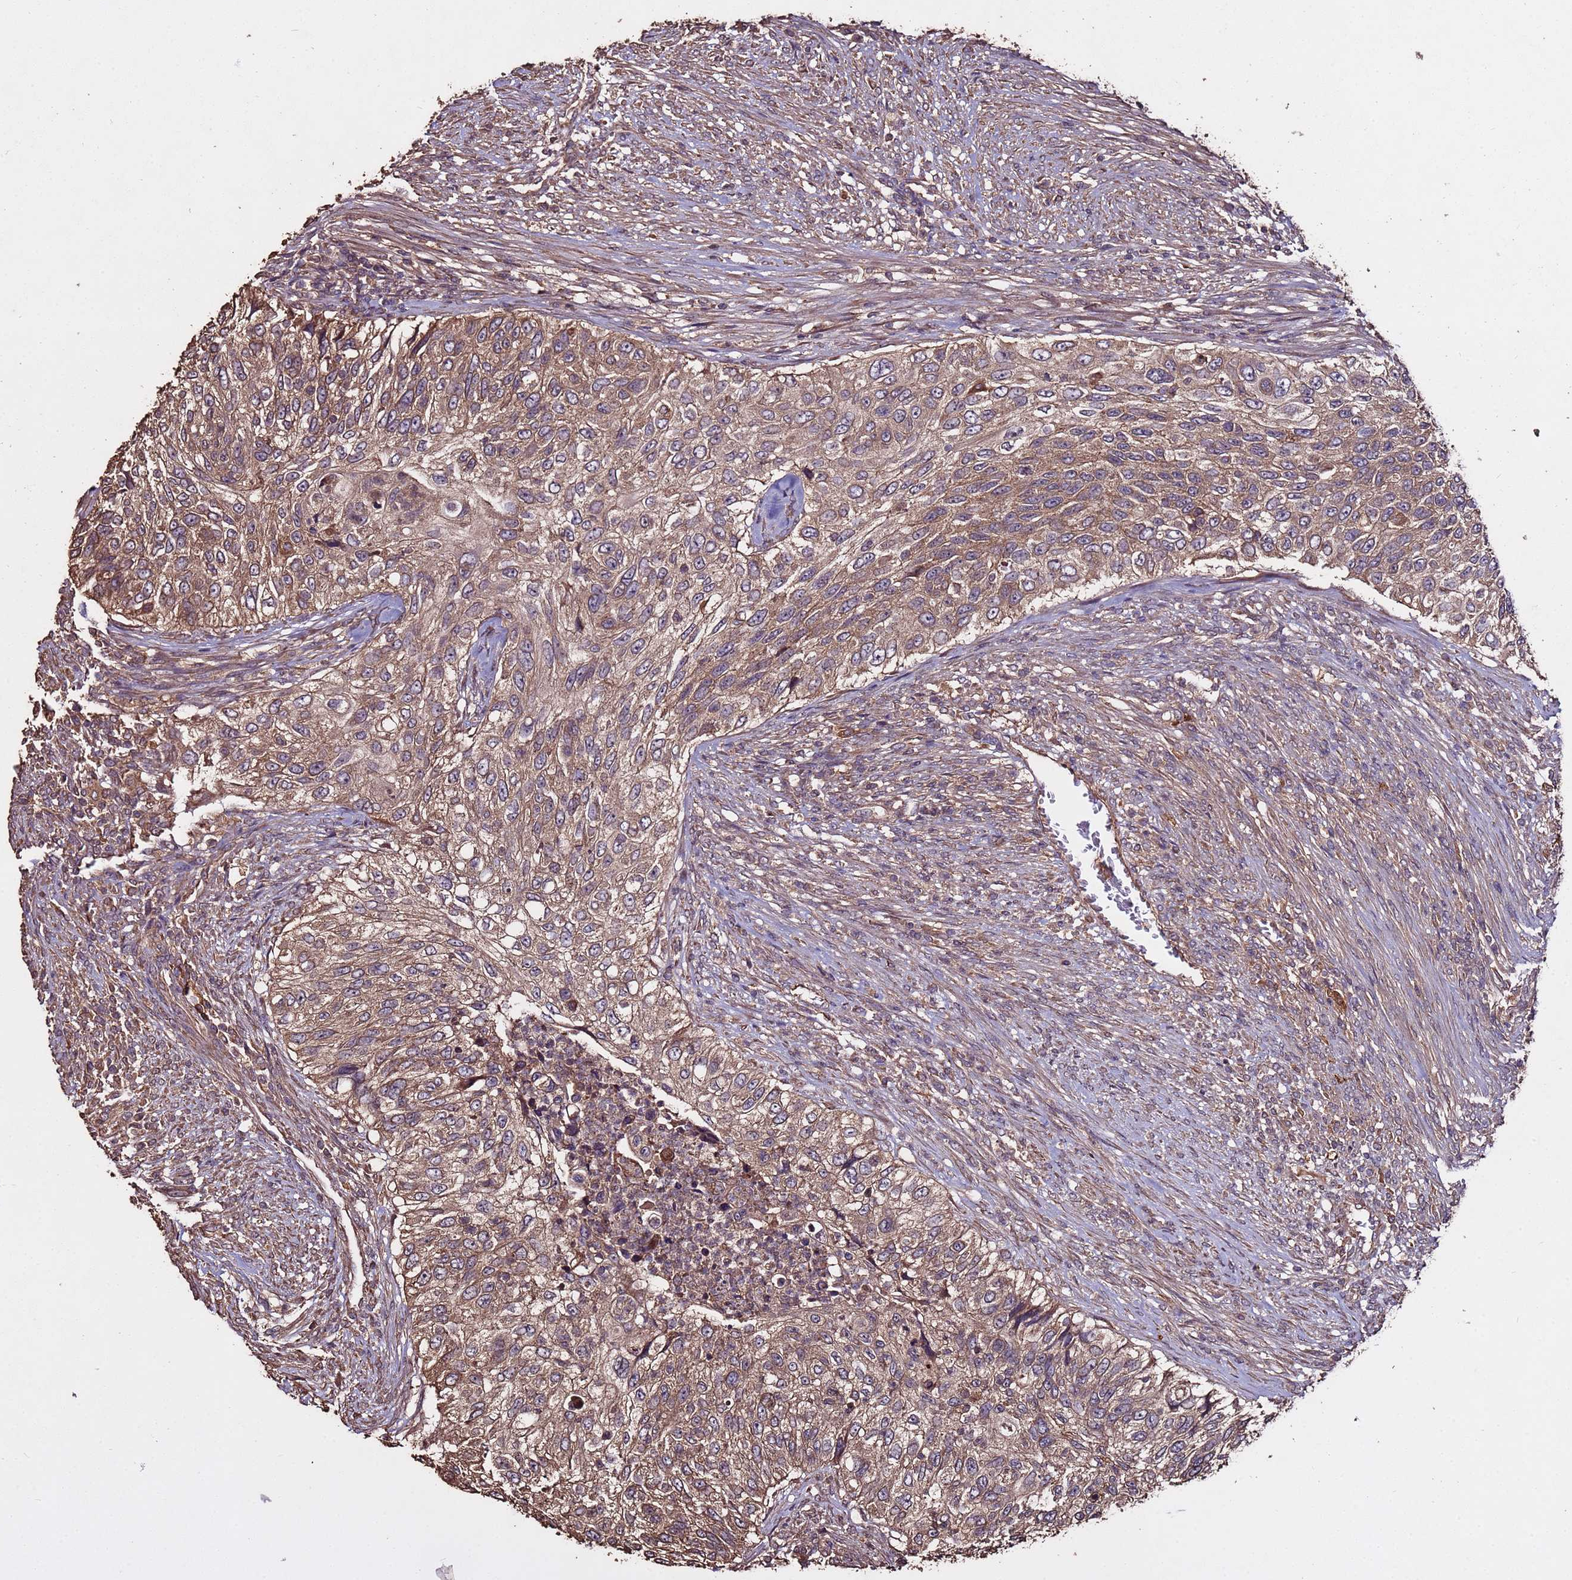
{"staining": {"intensity": "moderate", "quantity": ">75%", "location": "cytoplasmic/membranous"}, "tissue": "urothelial cancer", "cell_type": "Tumor cells", "image_type": "cancer", "snomed": [{"axis": "morphology", "description": "Urothelial carcinoma, High grade"}, {"axis": "topography", "description": "Urinary bladder"}], "caption": "IHC of urothelial carcinoma (high-grade) demonstrates medium levels of moderate cytoplasmic/membranous expression in about >75% of tumor cells. (IHC, brightfield microscopy, high magnification).", "gene": "RPS15A", "patient": {"sex": "female", "age": 60}}